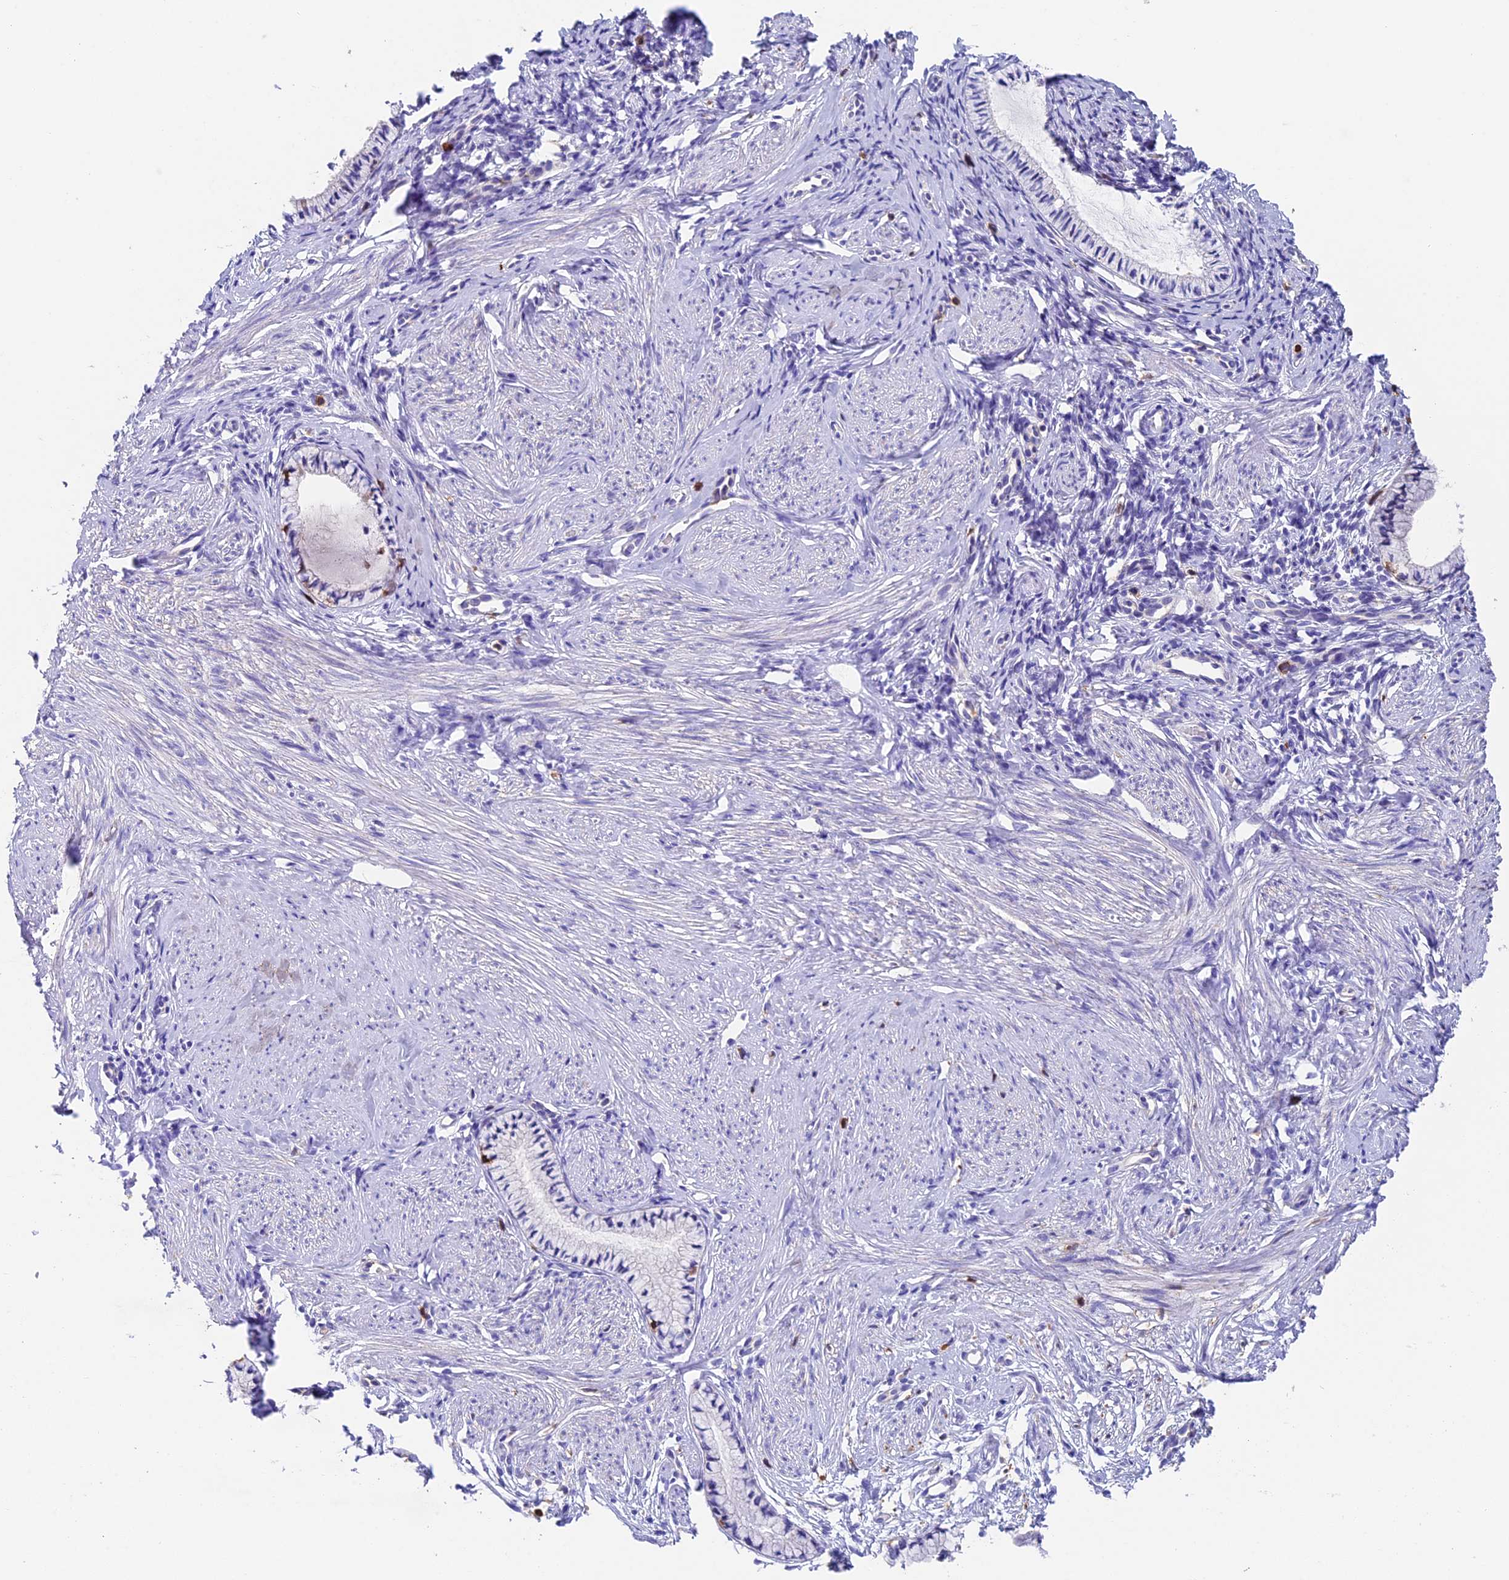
{"staining": {"intensity": "negative", "quantity": "none", "location": "none"}, "tissue": "cervix", "cell_type": "Glandular cells", "image_type": "normal", "snomed": [{"axis": "morphology", "description": "Normal tissue, NOS"}, {"axis": "topography", "description": "Cervix"}], "caption": "An IHC micrograph of normal cervix is shown. There is no staining in glandular cells of cervix. (Stains: DAB immunohistochemistry (IHC) with hematoxylin counter stain, Microscopy: brightfield microscopy at high magnification).", "gene": "ADAT1", "patient": {"sex": "female", "age": 57}}